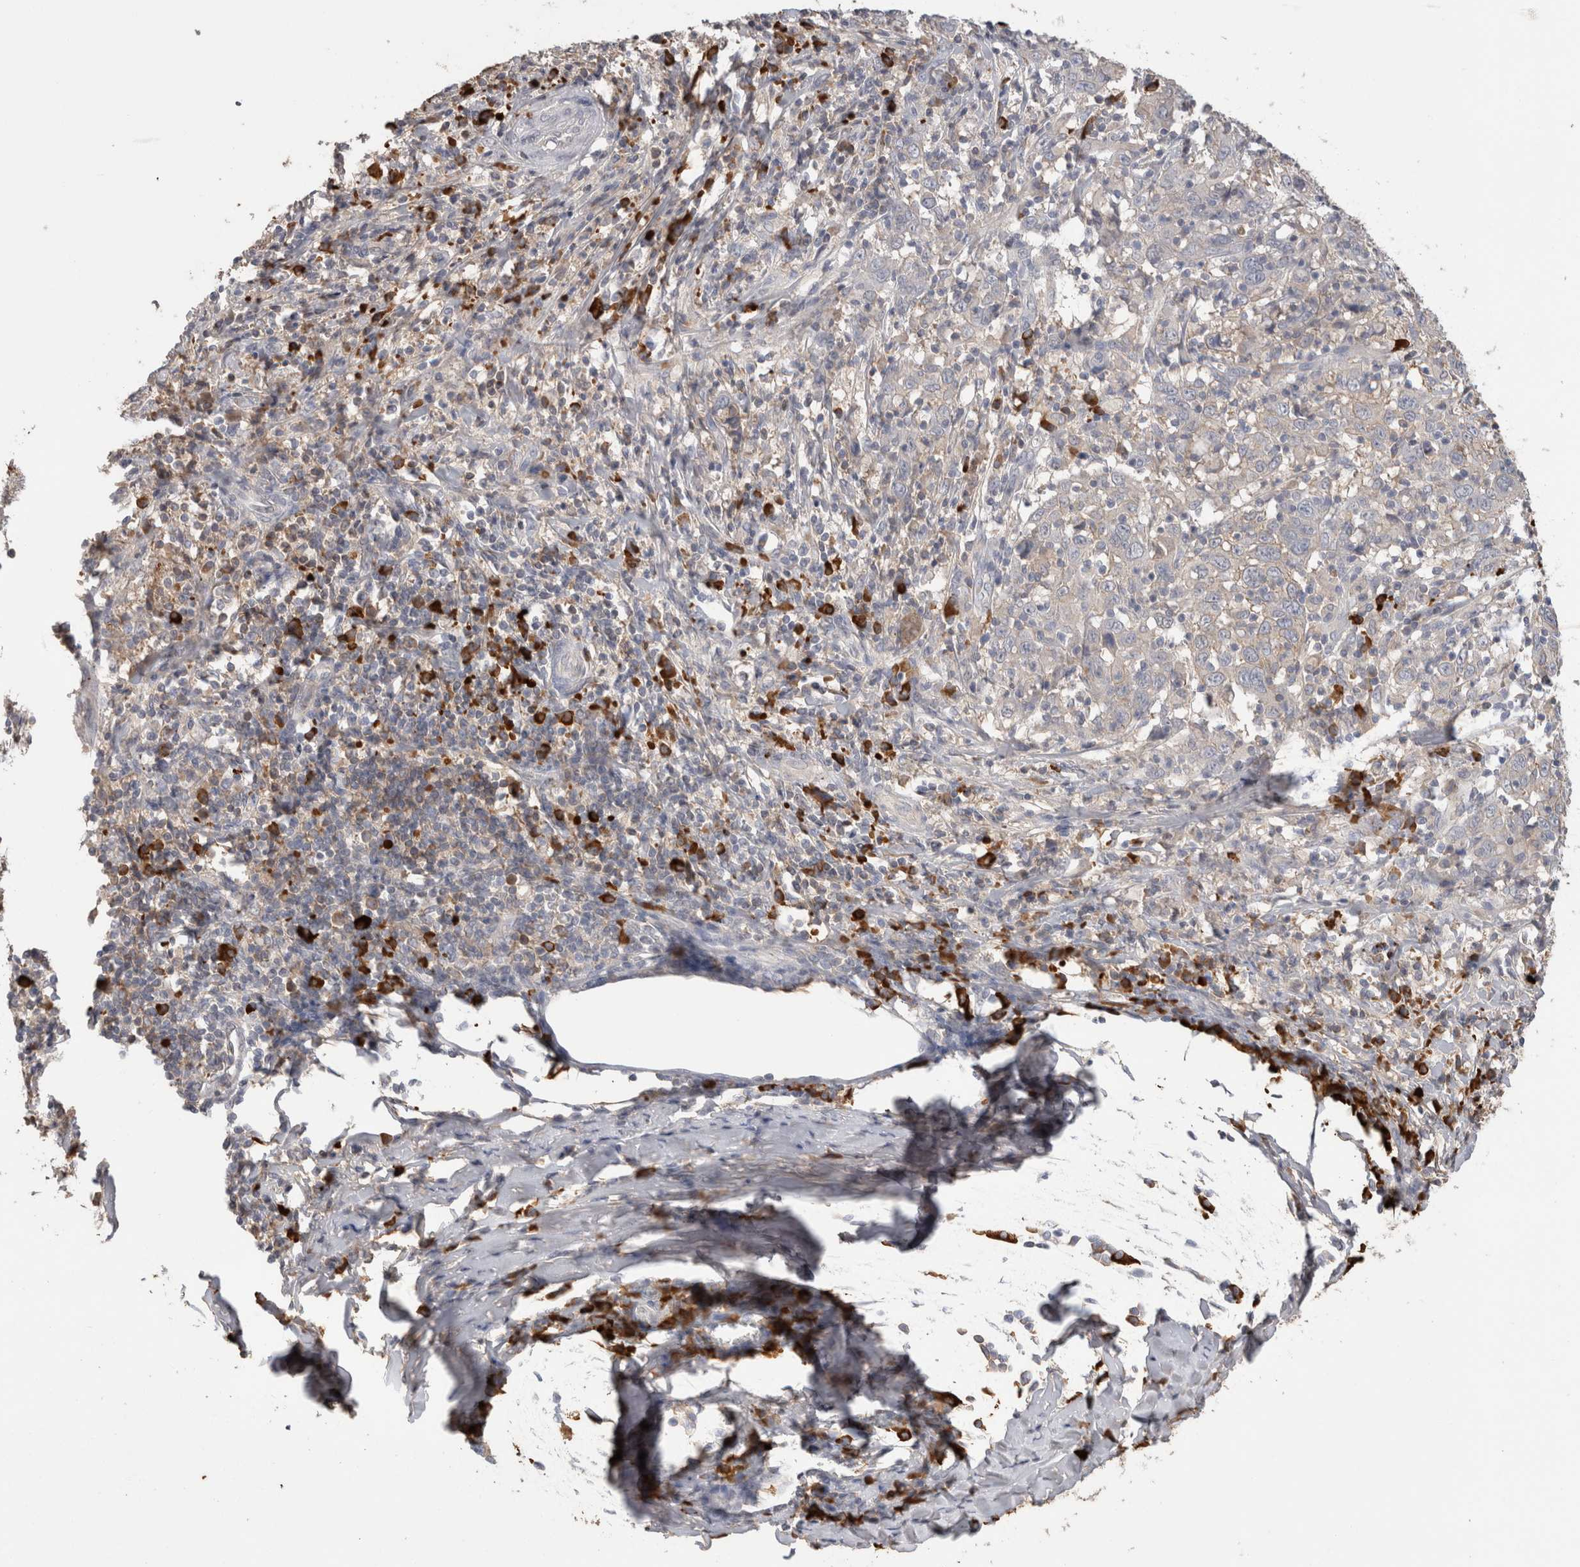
{"staining": {"intensity": "negative", "quantity": "none", "location": "none"}, "tissue": "cervical cancer", "cell_type": "Tumor cells", "image_type": "cancer", "snomed": [{"axis": "morphology", "description": "Squamous cell carcinoma, NOS"}, {"axis": "topography", "description": "Cervix"}], "caption": "This image is of cervical squamous cell carcinoma stained with immunohistochemistry to label a protein in brown with the nuclei are counter-stained blue. There is no expression in tumor cells.", "gene": "PPP3CC", "patient": {"sex": "female", "age": 46}}